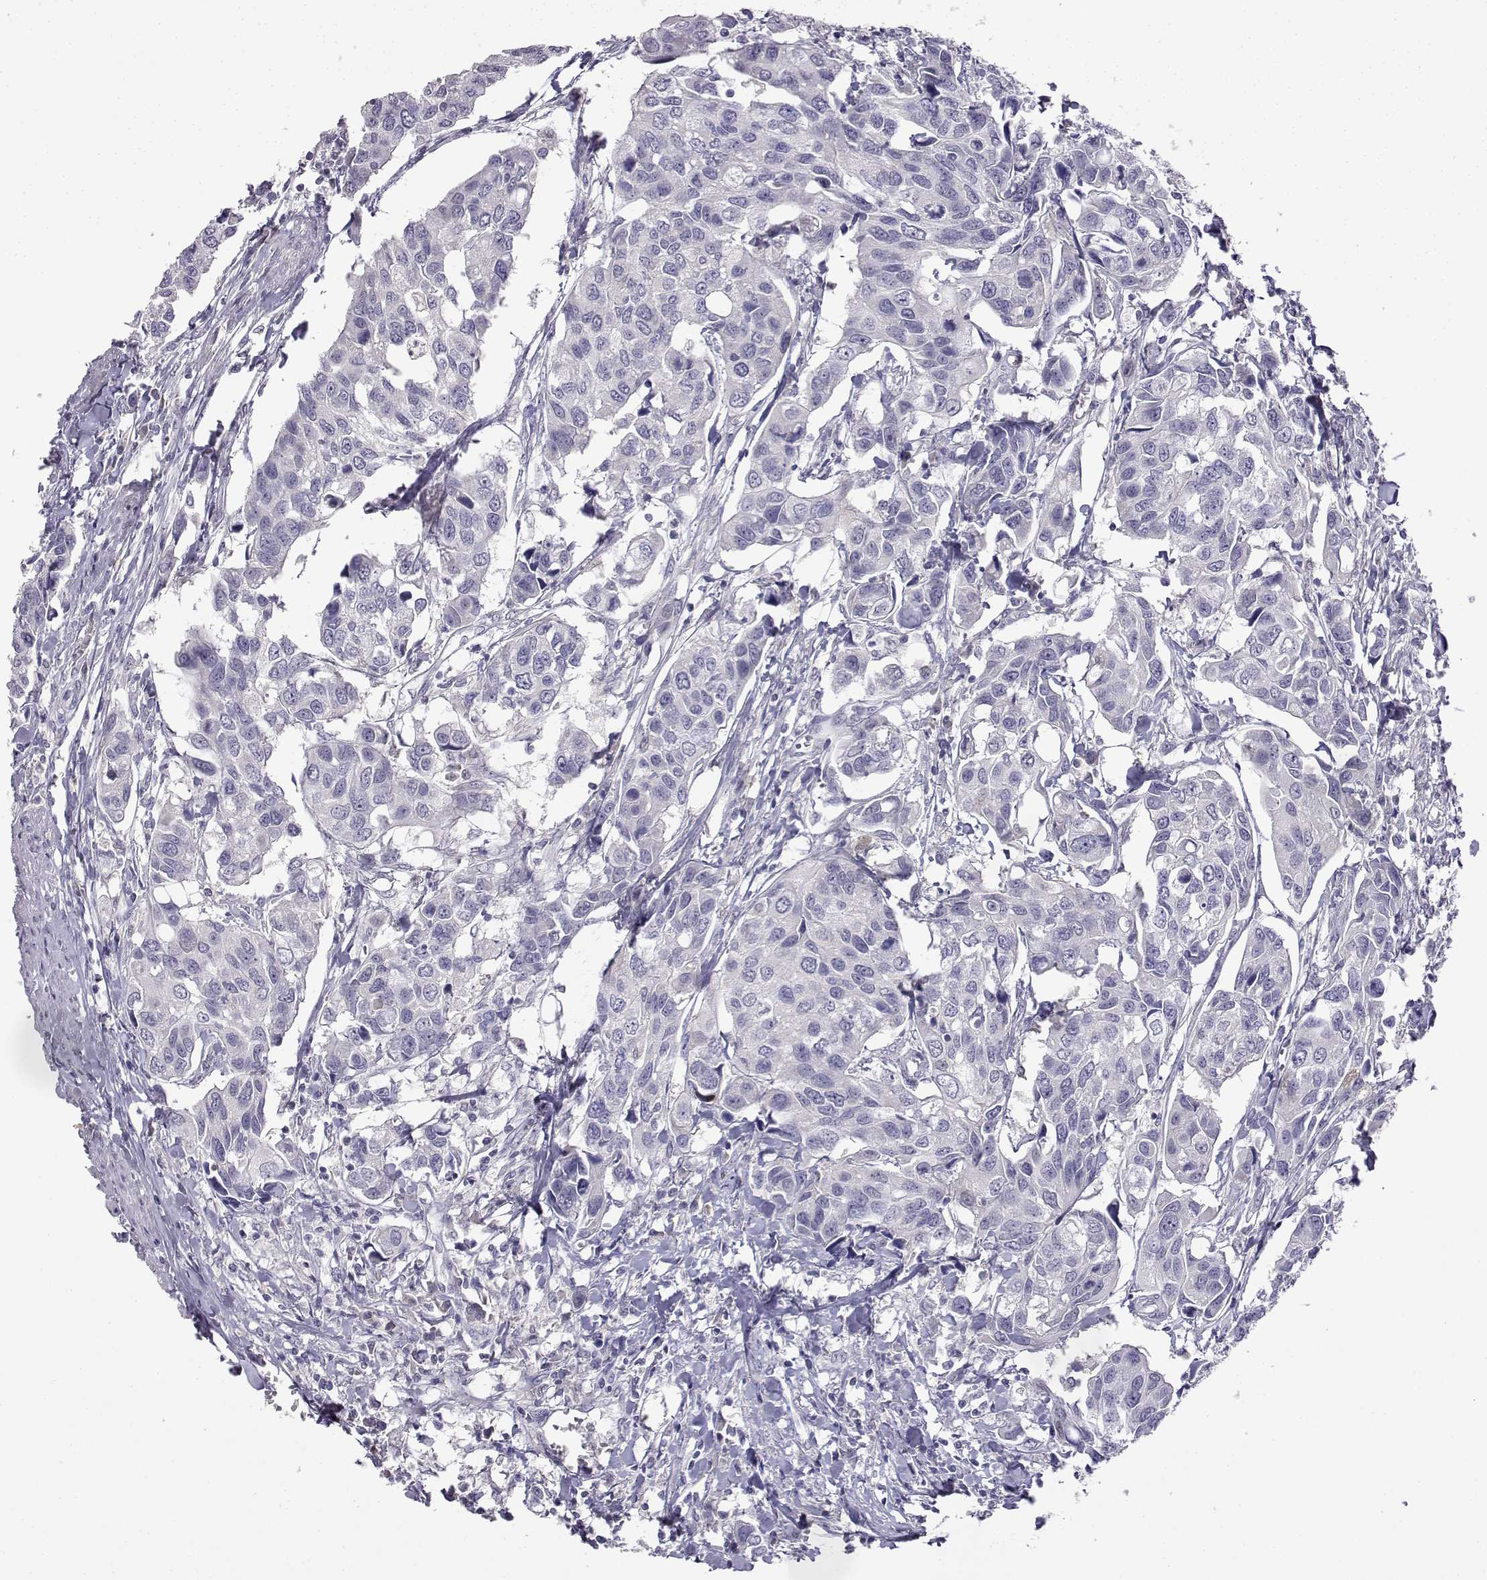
{"staining": {"intensity": "negative", "quantity": "none", "location": "none"}, "tissue": "urothelial cancer", "cell_type": "Tumor cells", "image_type": "cancer", "snomed": [{"axis": "morphology", "description": "Urothelial carcinoma, High grade"}, {"axis": "topography", "description": "Urinary bladder"}], "caption": "Immunohistochemistry histopathology image of neoplastic tissue: urothelial cancer stained with DAB (3,3'-diaminobenzidine) displays no significant protein staining in tumor cells. (DAB immunohistochemistry (IHC) visualized using brightfield microscopy, high magnification).", "gene": "AKR1B1", "patient": {"sex": "male", "age": 60}}